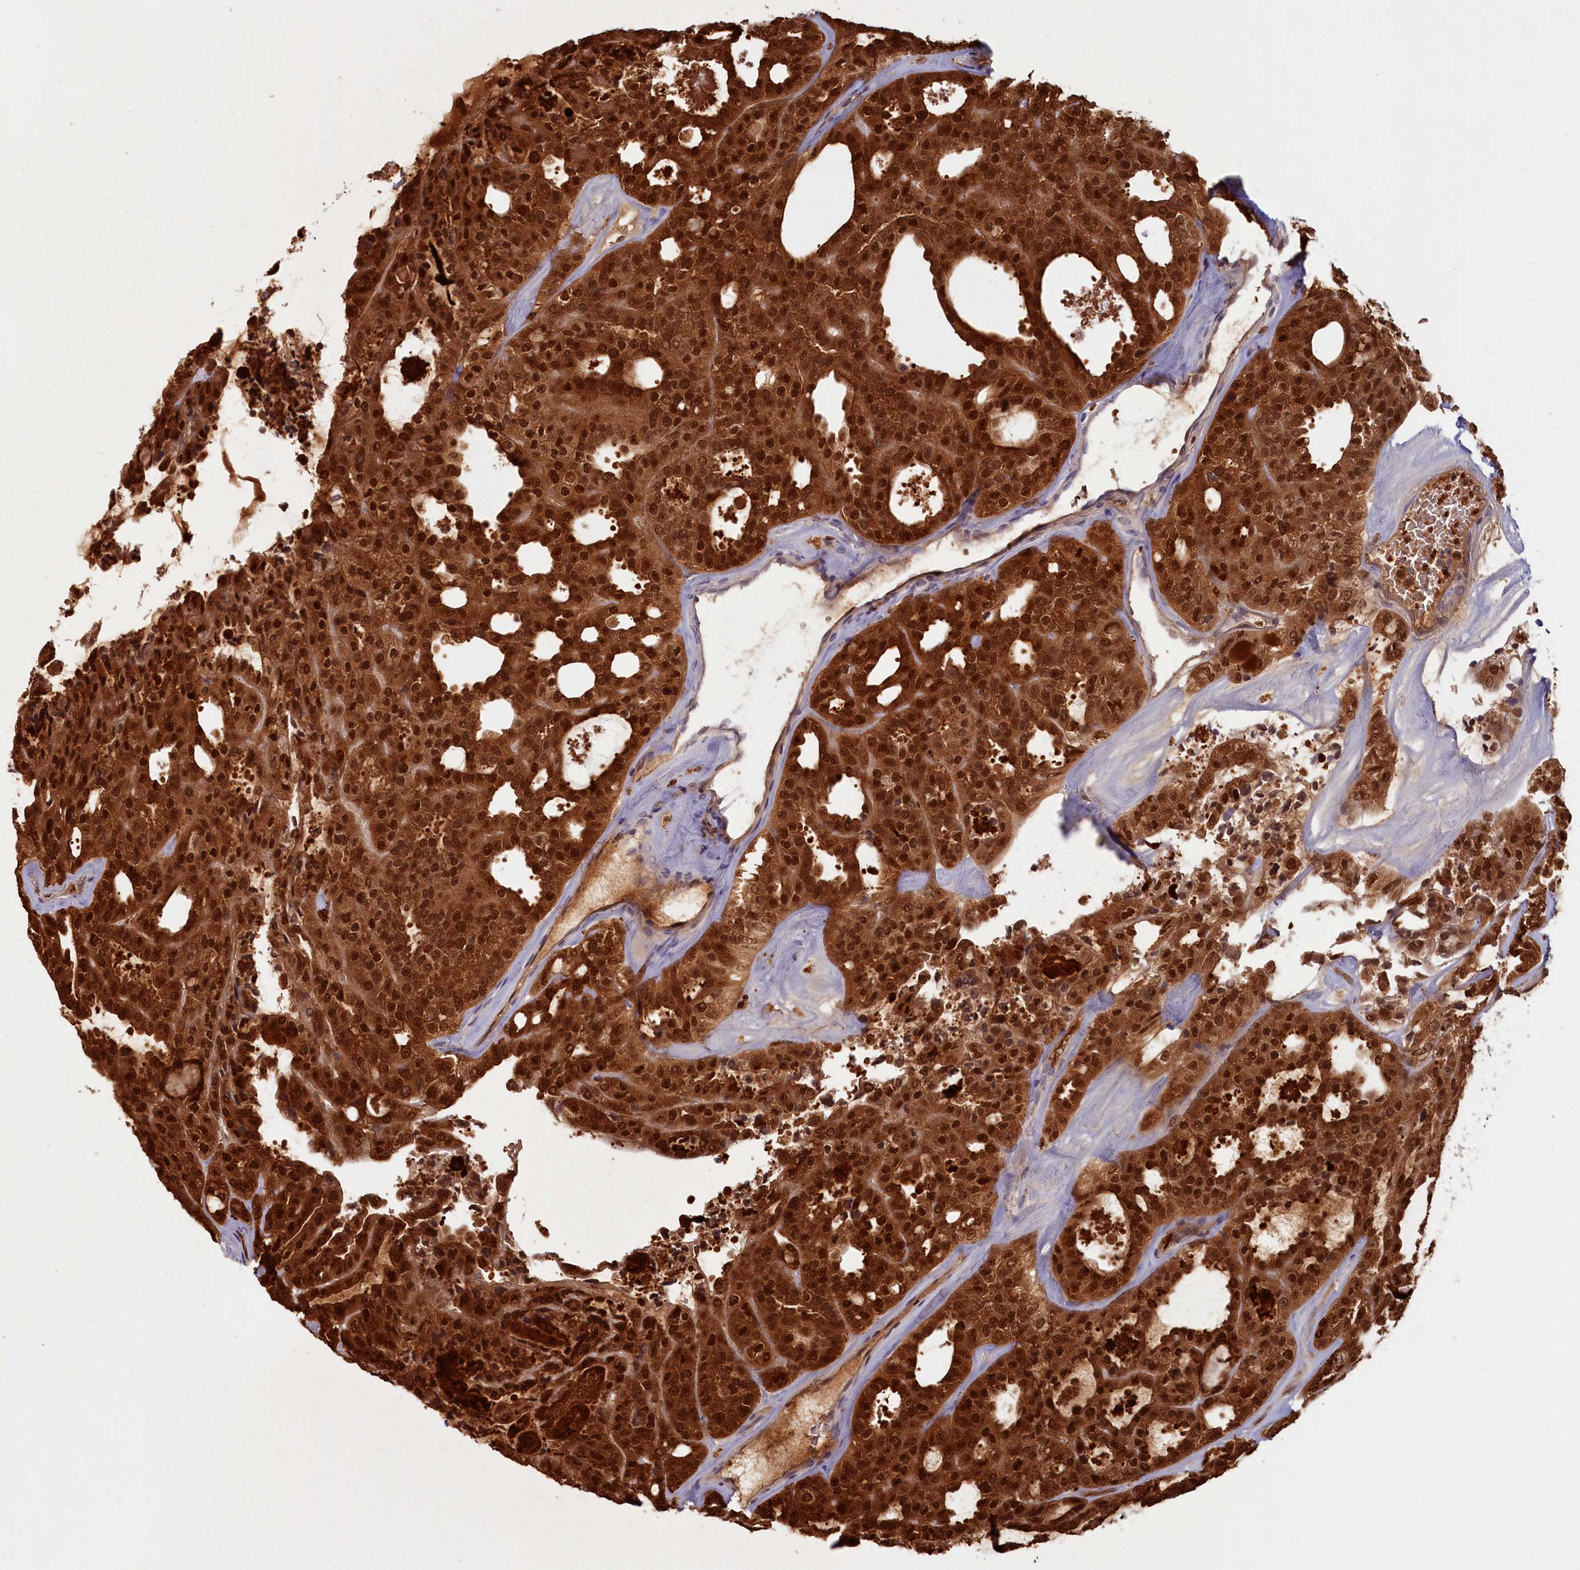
{"staining": {"intensity": "strong", "quantity": ">75%", "location": "cytoplasmic/membranous,nuclear"}, "tissue": "thyroid cancer", "cell_type": "Tumor cells", "image_type": "cancer", "snomed": [{"axis": "morphology", "description": "Follicular adenoma carcinoma, NOS"}, {"axis": "topography", "description": "Thyroid gland"}], "caption": "Human thyroid follicular adenoma carcinoma stained for a protein (brown) reveals strong cytoplasmic/membranous and nuclear positive positivity in about >75% of tumor cells.", "gene": "BLVRB", "patient": {"sex": "male", "age": 75}}